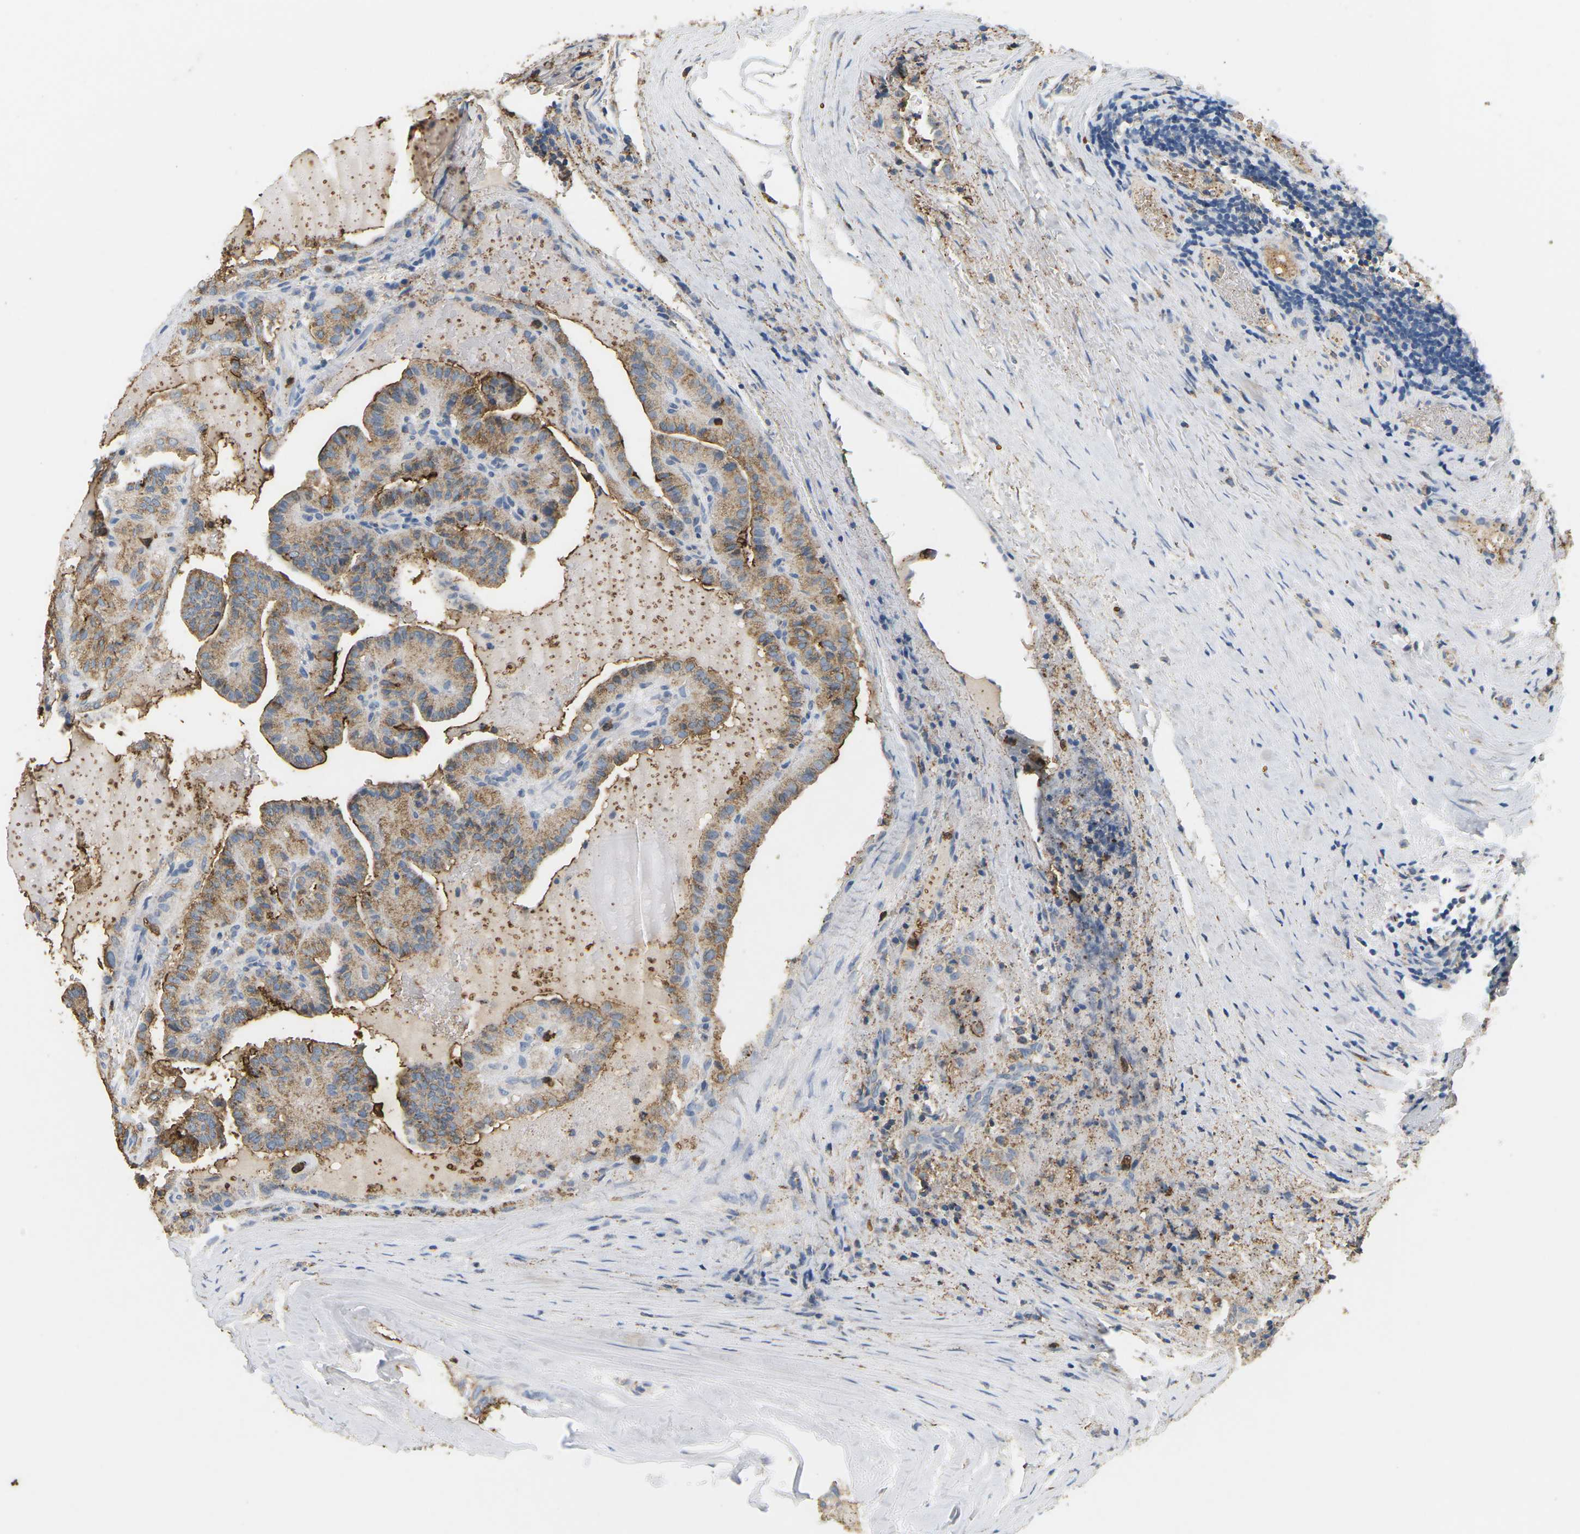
{"staining": {"intensity": "moderate", "quantity": ">75%", "location": "cytoplasmic/membranous"}, "tissue": "thyroid cancer", "cell_type": "Tumor cells", "image_type": "cancer", "snomed": [{"axis": "morphology", "description": "Papillary adenocarcinoma, NOS"}, {"axis": "topography", "description": "Thyroid gland"}], "caption": "The photomicrograph reveals staining of thyroid papillary adenocarcinoma, revealing moderate cytoplasmic/membranous protein staining (brown color) within tumor cells.", "gene": "ADM", "patient": {"sex": "male", "age": 77}}